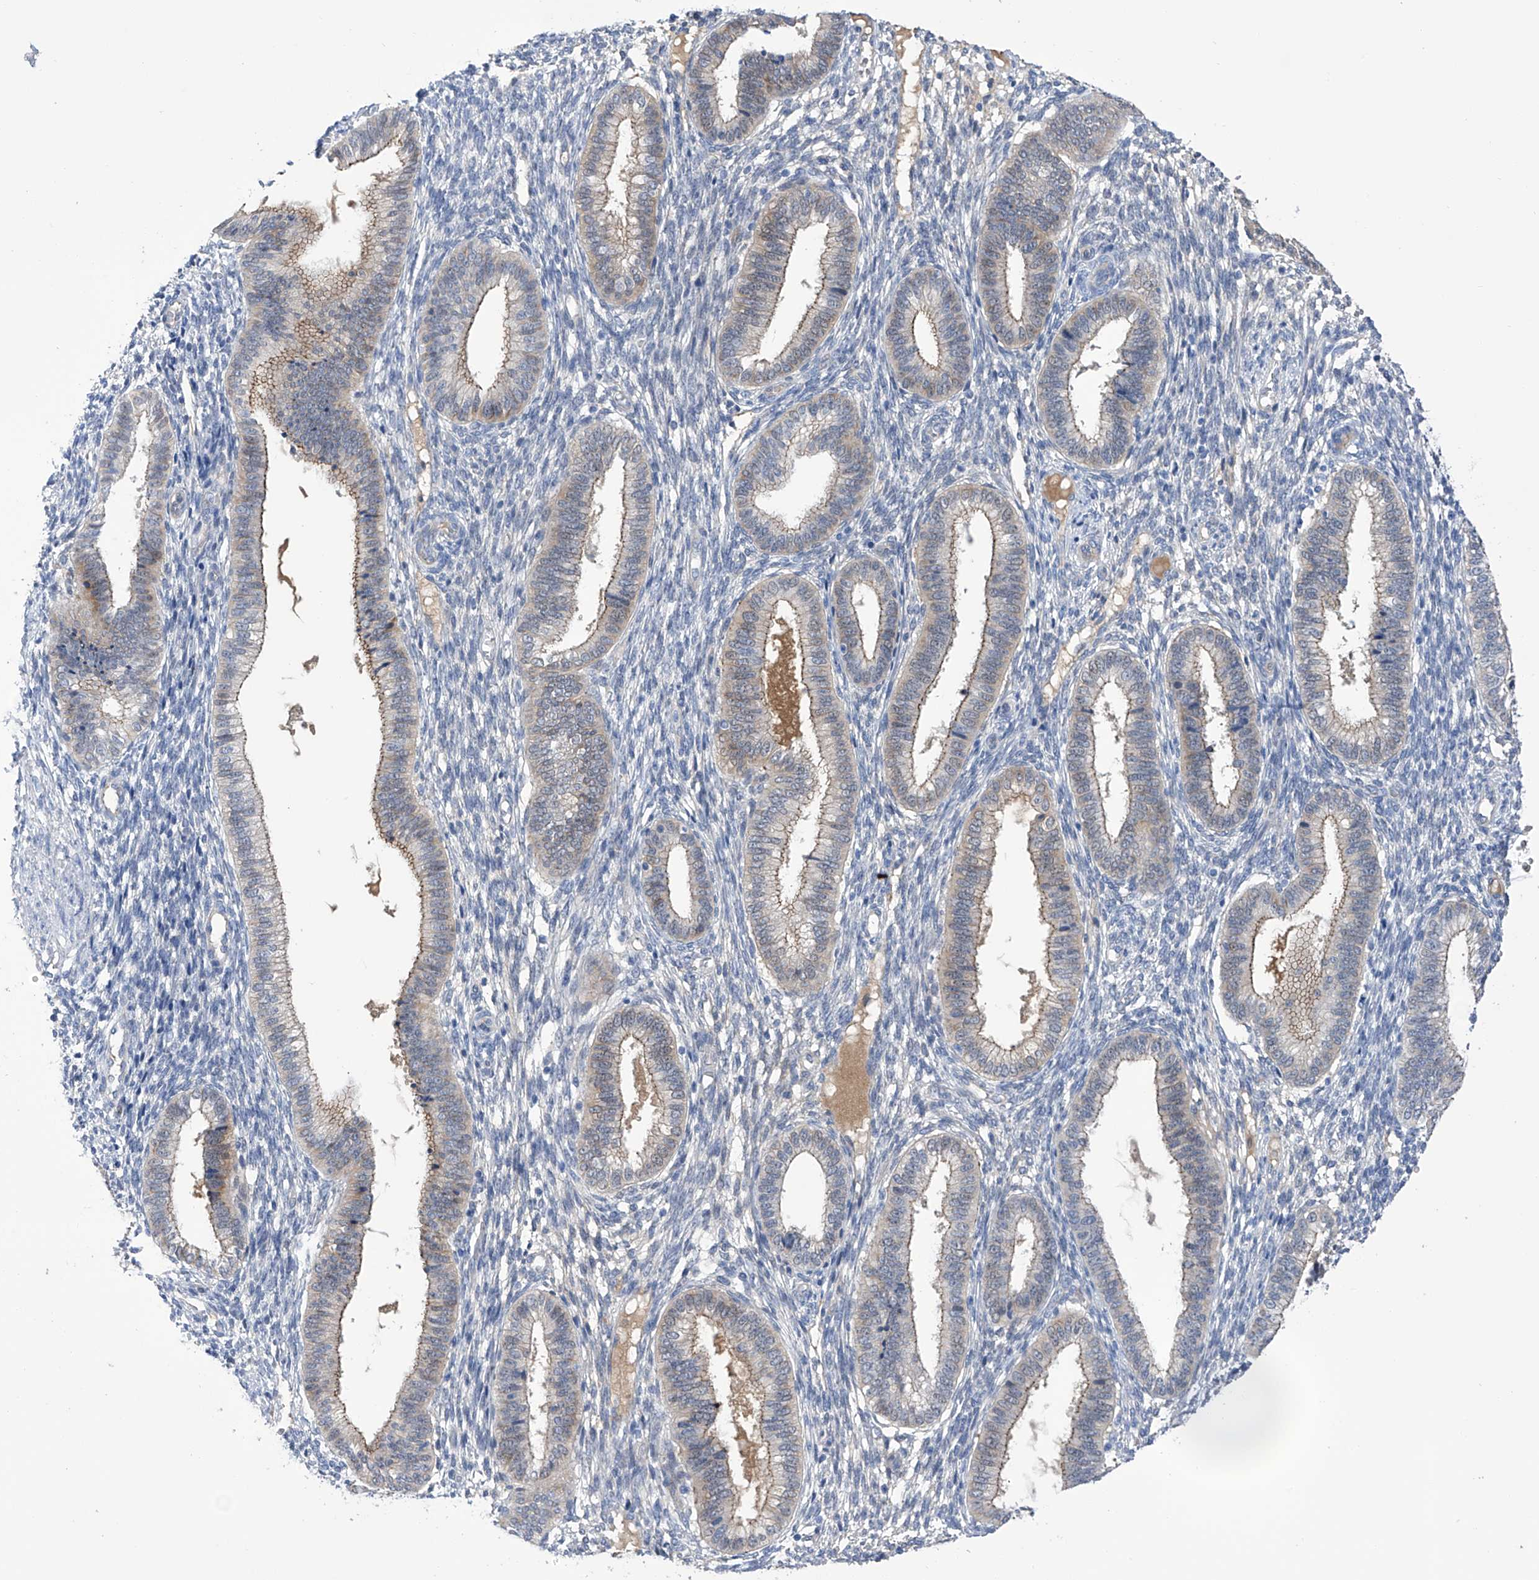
{"staining": {"intensity": "weak", "quantity": "<25%", "location": "cytoplasmic/membranous"}, "tissue": "endometrium", "cell_type": "Cells in endometrial stroma", "image_type": "normal", "snomed": [{"axis": "morphology", "description": "Normal tissue, NOS"}, {"axis": "topography", "description": "Endometrium"}], "caption": "Immunohistochemistry (IHC) of normal human endometrium shows no expression in cells in endometrial stroma.", "gene": "PGM3", "patient": {"sex": "female", "age": 39}}